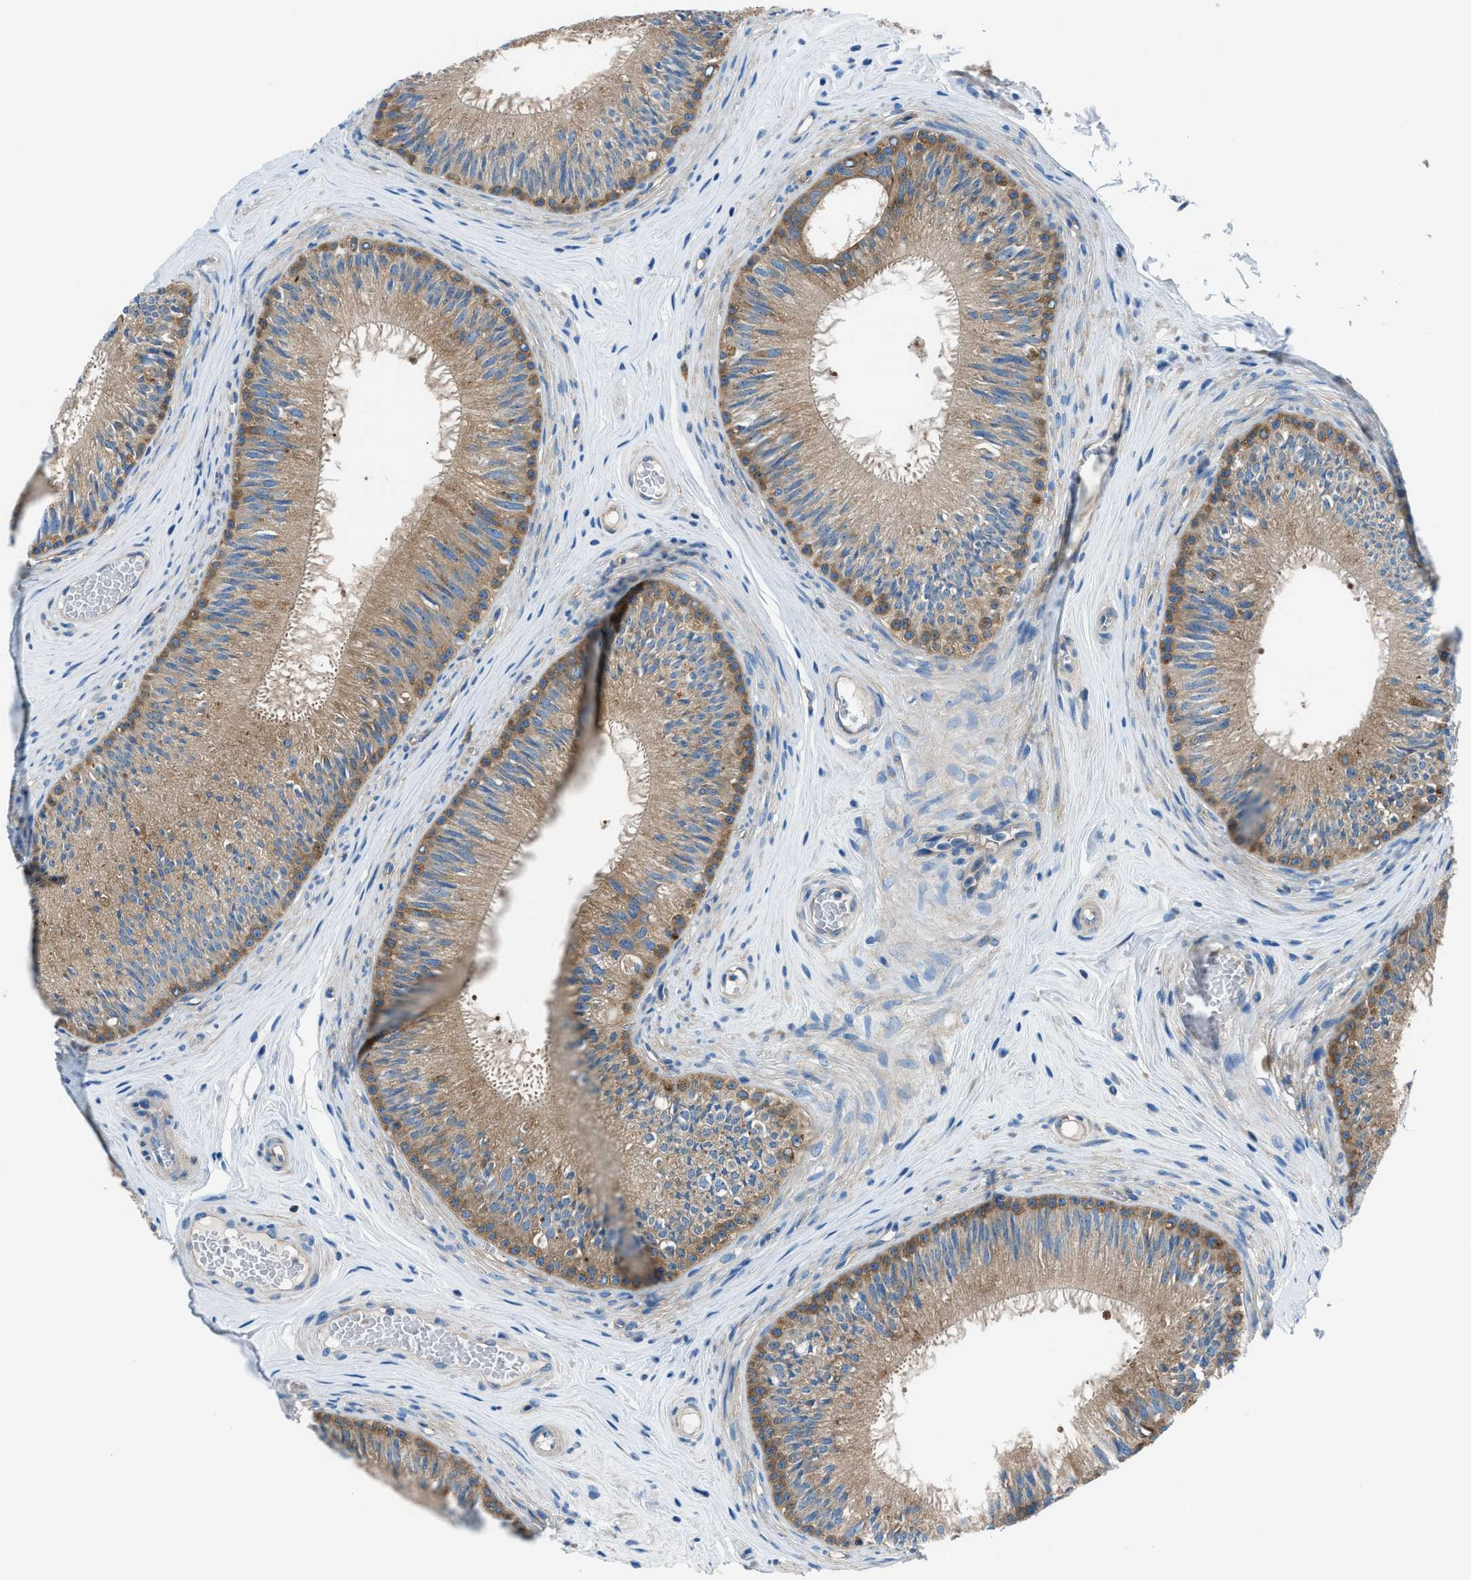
{"staining": {"intensity": "moderate", "quantity": "25%-75%", "location": "cytoplasmic/membranous"}, "tissue": "epididymis", "cell_type": "Glandular cells", "image_type": "normal", "snomed": [{"axis": "morphology", "description": "Normal tissue, NOS"}, {"axis": "topography", "description": "Testis"}, {"axis": "topography", "description": "Epididymis"}], "caption": "Moderate cytoplasmic/membranous staining for a protein is appreciated in about 25%-75% of glandular cells of benign epididymis using immunohistochemistry (IHC).", "gene": "SARS1", "patient": {"sex": "male", "age": 36}}